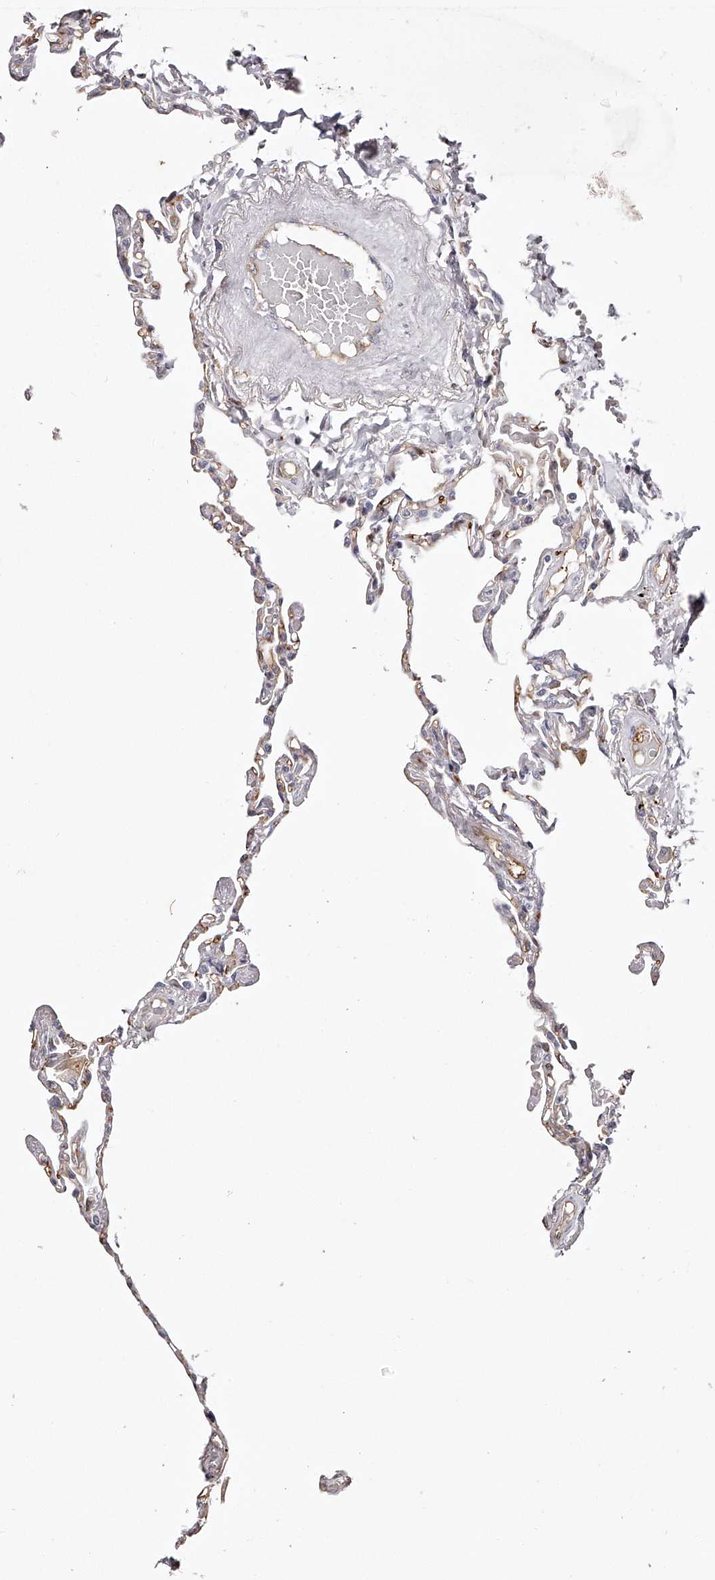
{"staining": {"intensity": "moderate", "quantity": "<25%", "location": "cytoplasmic/membranous"}, "tissue": "lung", "cell_type": "Alveolar cells", "image_type": "normal", "snomed": [{"axis": "morphology", "description": "Normal tissue, NOS"}, {"axis": "topography", "description": "Lung"}], "caption": "High-magnification brightfield microscopy of unremarkable lung stained with DAB (3,3'-diaminobenzidine) (brown) and counterstained with hematoxylin (blue). alveolar cells exhibit moderate cytoplasmic/membranous staining is identified in about<25% of cells.", "gene": "LAP3", "patient": {"sex": "female", "age": 67}}